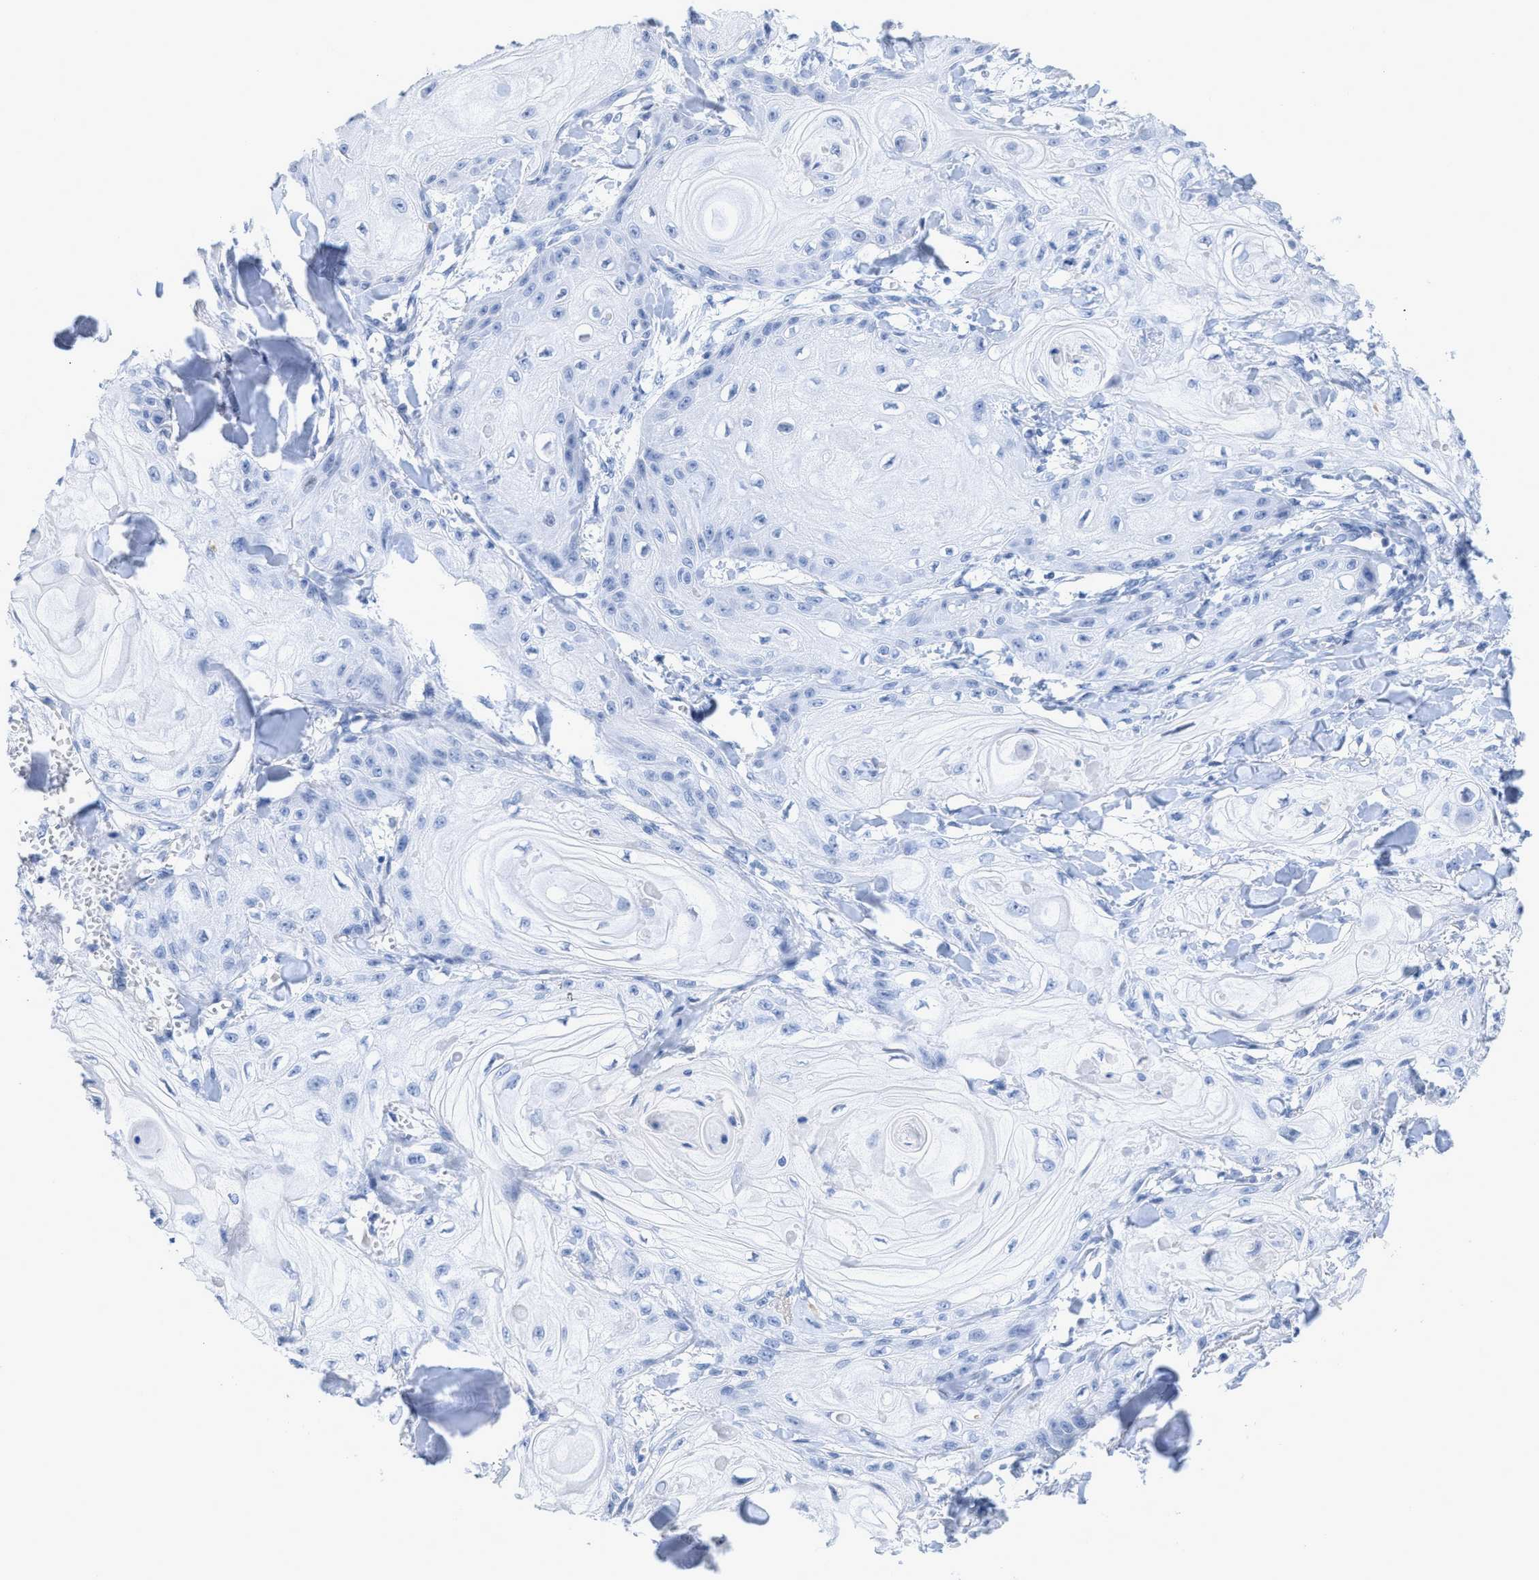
{"staining": {"intensity": "negative", "quantity": "none", "location": "none"}, "tissue": "skin cancer", "cell_type": "Tumor cells", "image_type": "cancer", "snomed": [{"axis": "morphology", "description": "Squamous cell carcinoma, NOS"}, {"axis": "topography", "description": "Skin"}], "caption": "There is no significant staining in tumor cells of squamous cell carcinoma (skin). The staining is performed using DAB brown chromogen with nuclei counter-stained in using hematoxylin.", "gene": "CRYM", "patient": {"sex": "male", "age": 74}}